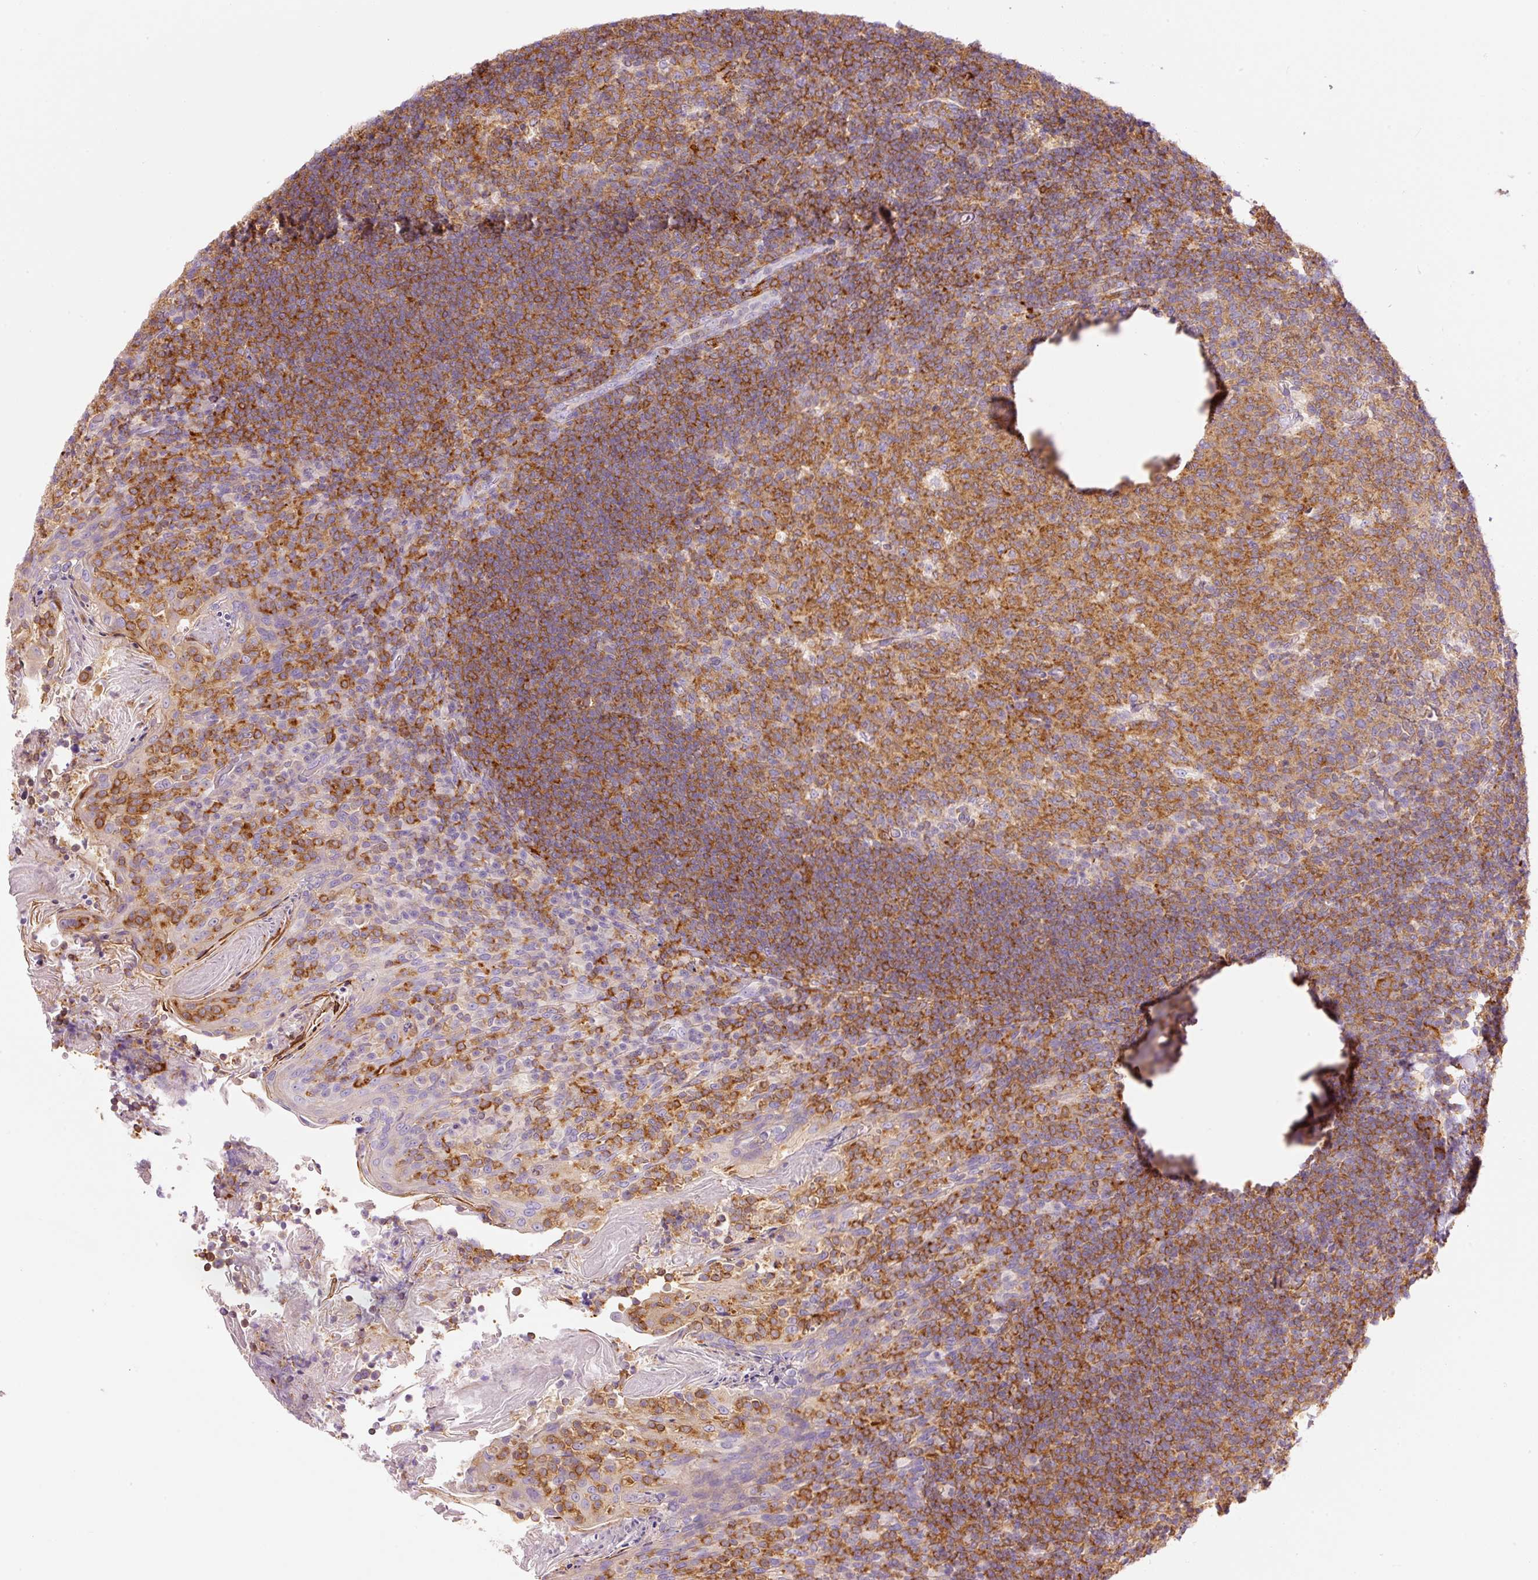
{"staining": {"intensity": "moderate", "quantity": ">75%", "location": "cytoplasmic/membranous"}, "tissue": "tonsil", "cell_type": "Germinal center cells", "image_type": "normal", "snomed": [{"axis": "morphology", "description": "Normal tissue, NOS"}, {"axis": "topography", "description": "Tonsil"}], "caption": "The immunohistochemical stain labels moderate cytoplasmic/membranous expression in germinal center cells of unremarkable tonsil.", "gene": "DOK6", "patient": {"sex": "female", "age": 10}}